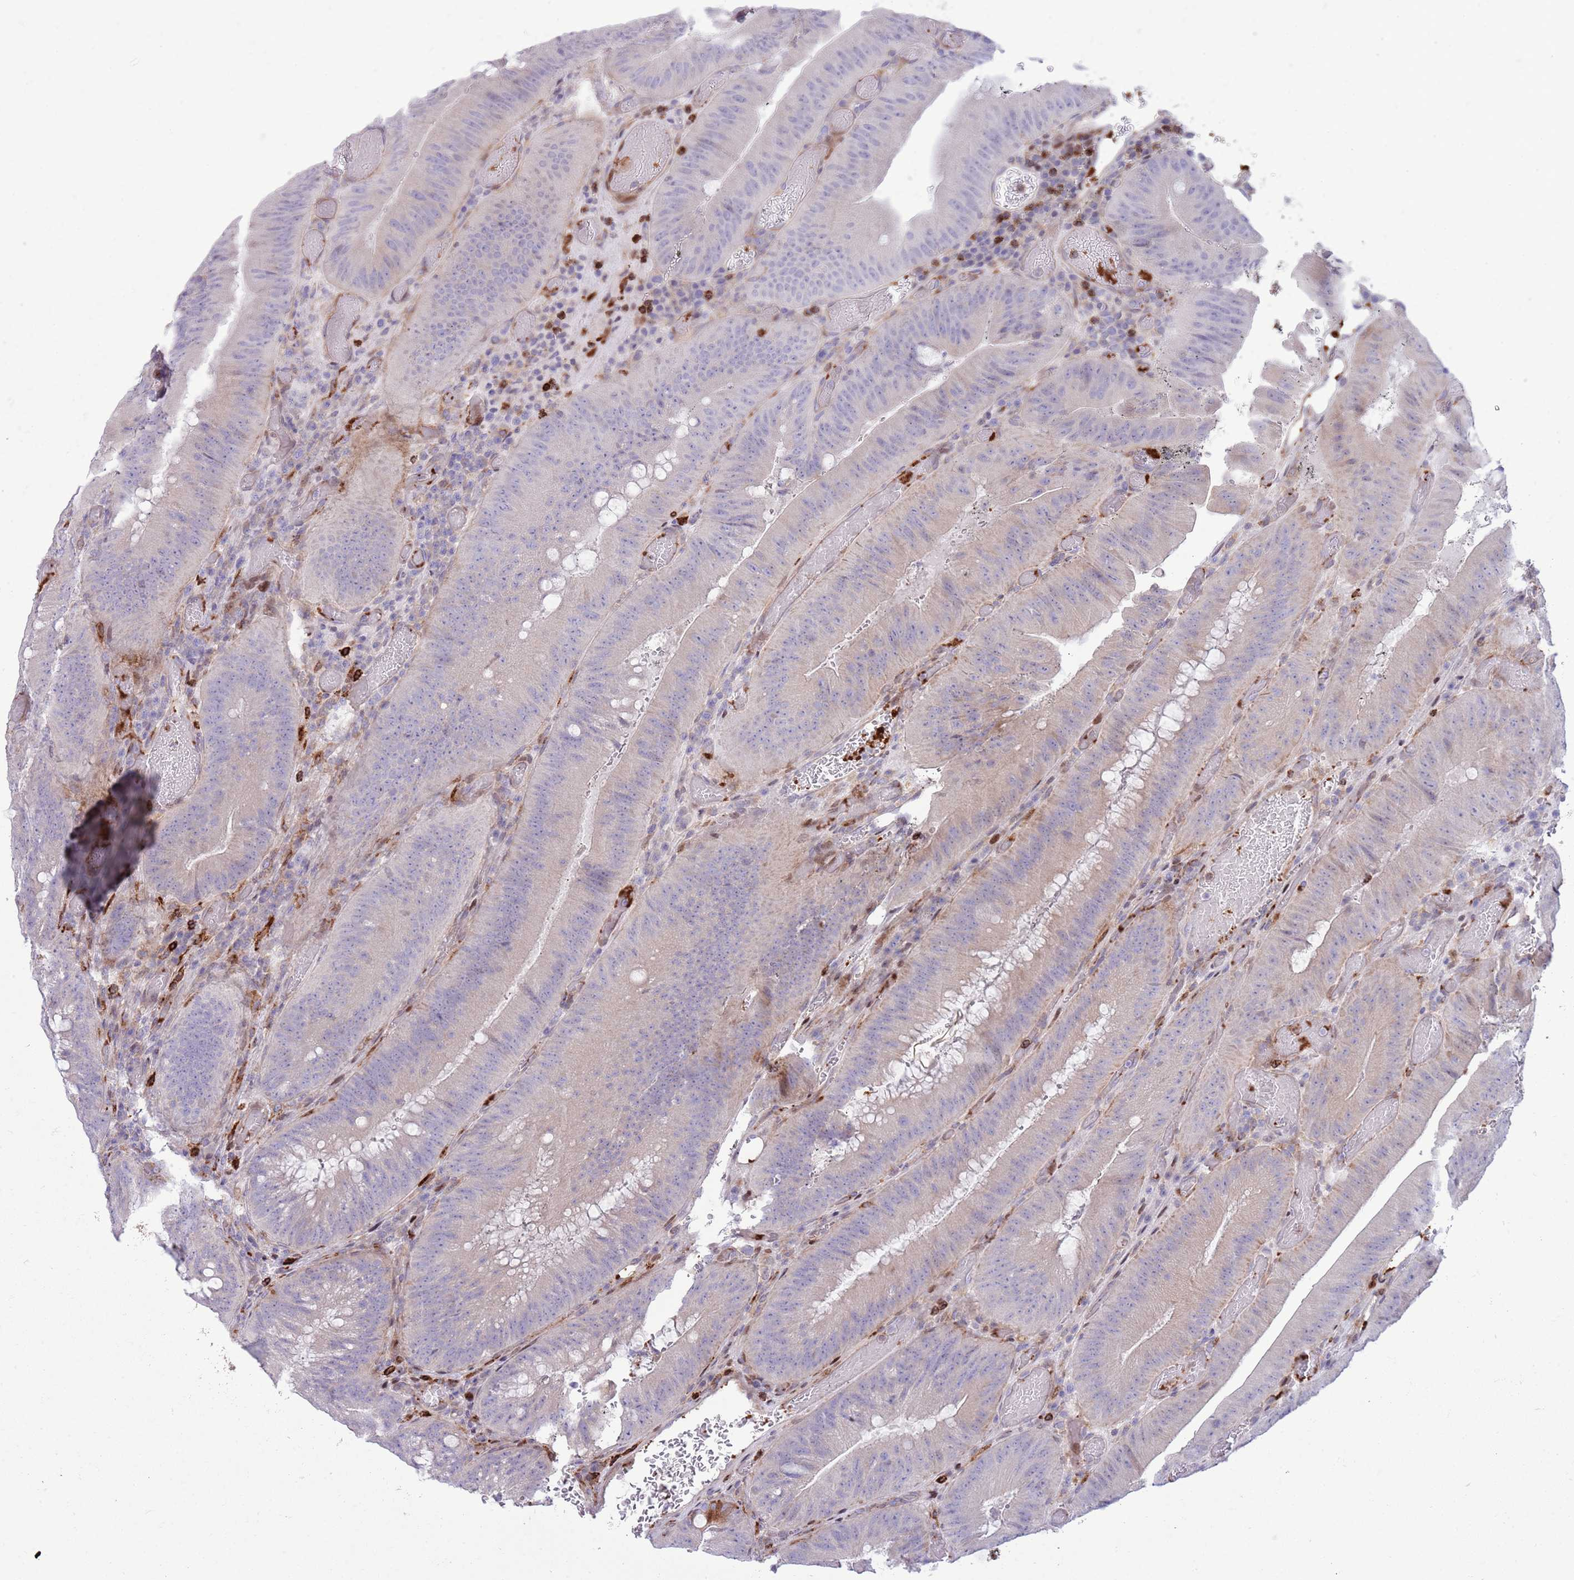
{"staining": {"intensity": "negative", "quantity": "none", "location": "none"}, "tissue": "colorectal cancer", "cell_type": "Tumor cells", "image_type": "cancer", "snomed": [{"axis": "morphology", "description": "Adenocarcinoma, NOS"}, {"axis": "topography", "description": "Colon"}], "caption": "High power microscopy histopathology image of an immunohistochemistry (IHC) histopathology image of adenocarcinoma (colorectal), revealing no significant staining in tumor cells.", "gene": "ANO8", "patient": {"sex": "female", "age": 43}}